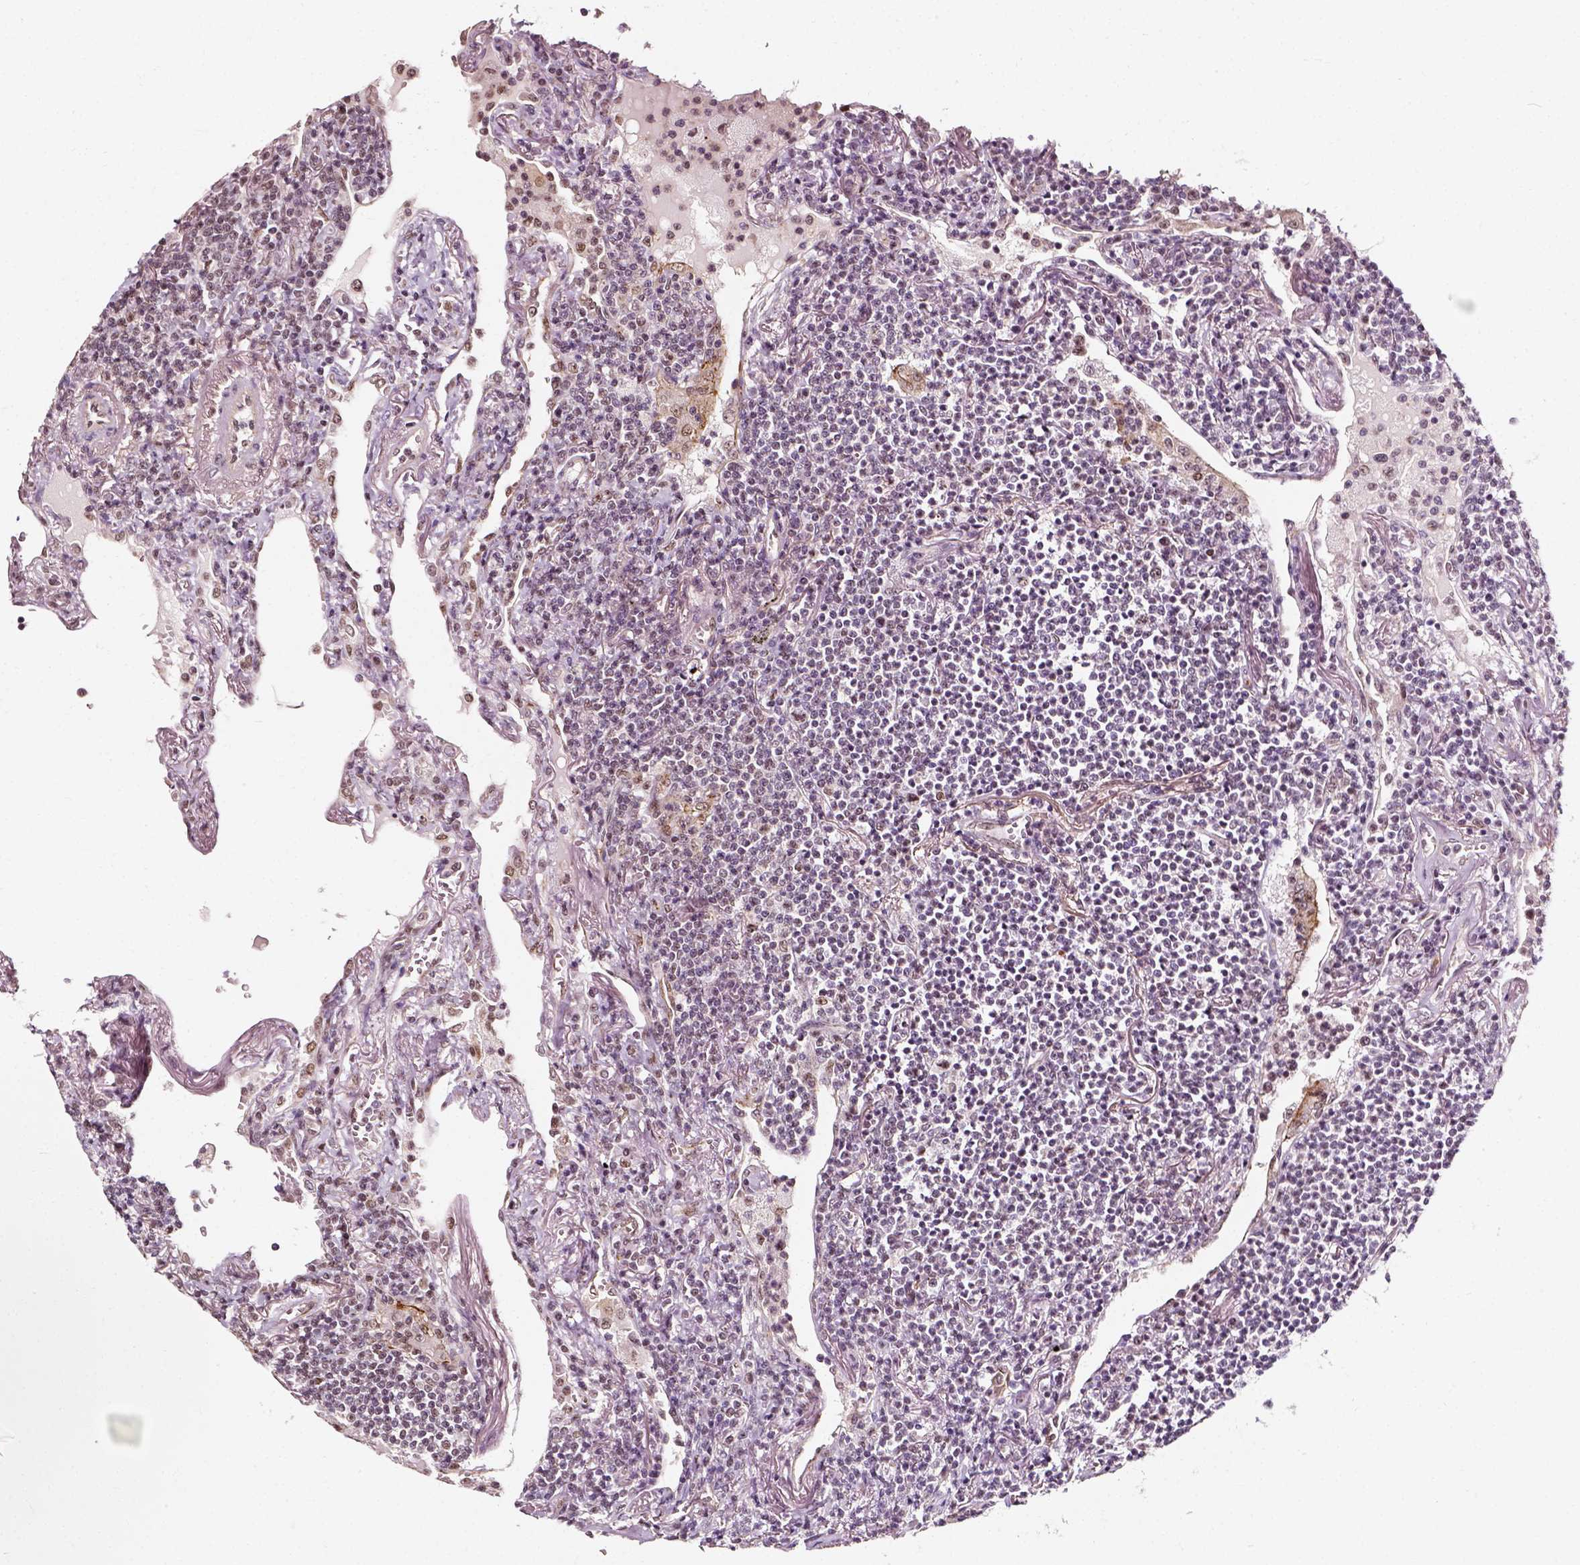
{"staining": {"intensity": "negative", "quantity": "none", "location": "none"}, "tissue": "lymphoma", "cell_type": "Tumor cells", "image_type": "cancer", "snomed": [{"axis": "morphology", "description": "Malignant lymphoma, non-Hodgkin's type, Low grade"}, {"axis": "topography", "description": "Lung"}], "caption": "This is an IHC image of human low-grade malignant lymphoma, non-Hodgkin's type. There is no expression in tumor cells.", "gene": "NACC1", "patient": {"sex": "female", "age": 71}}